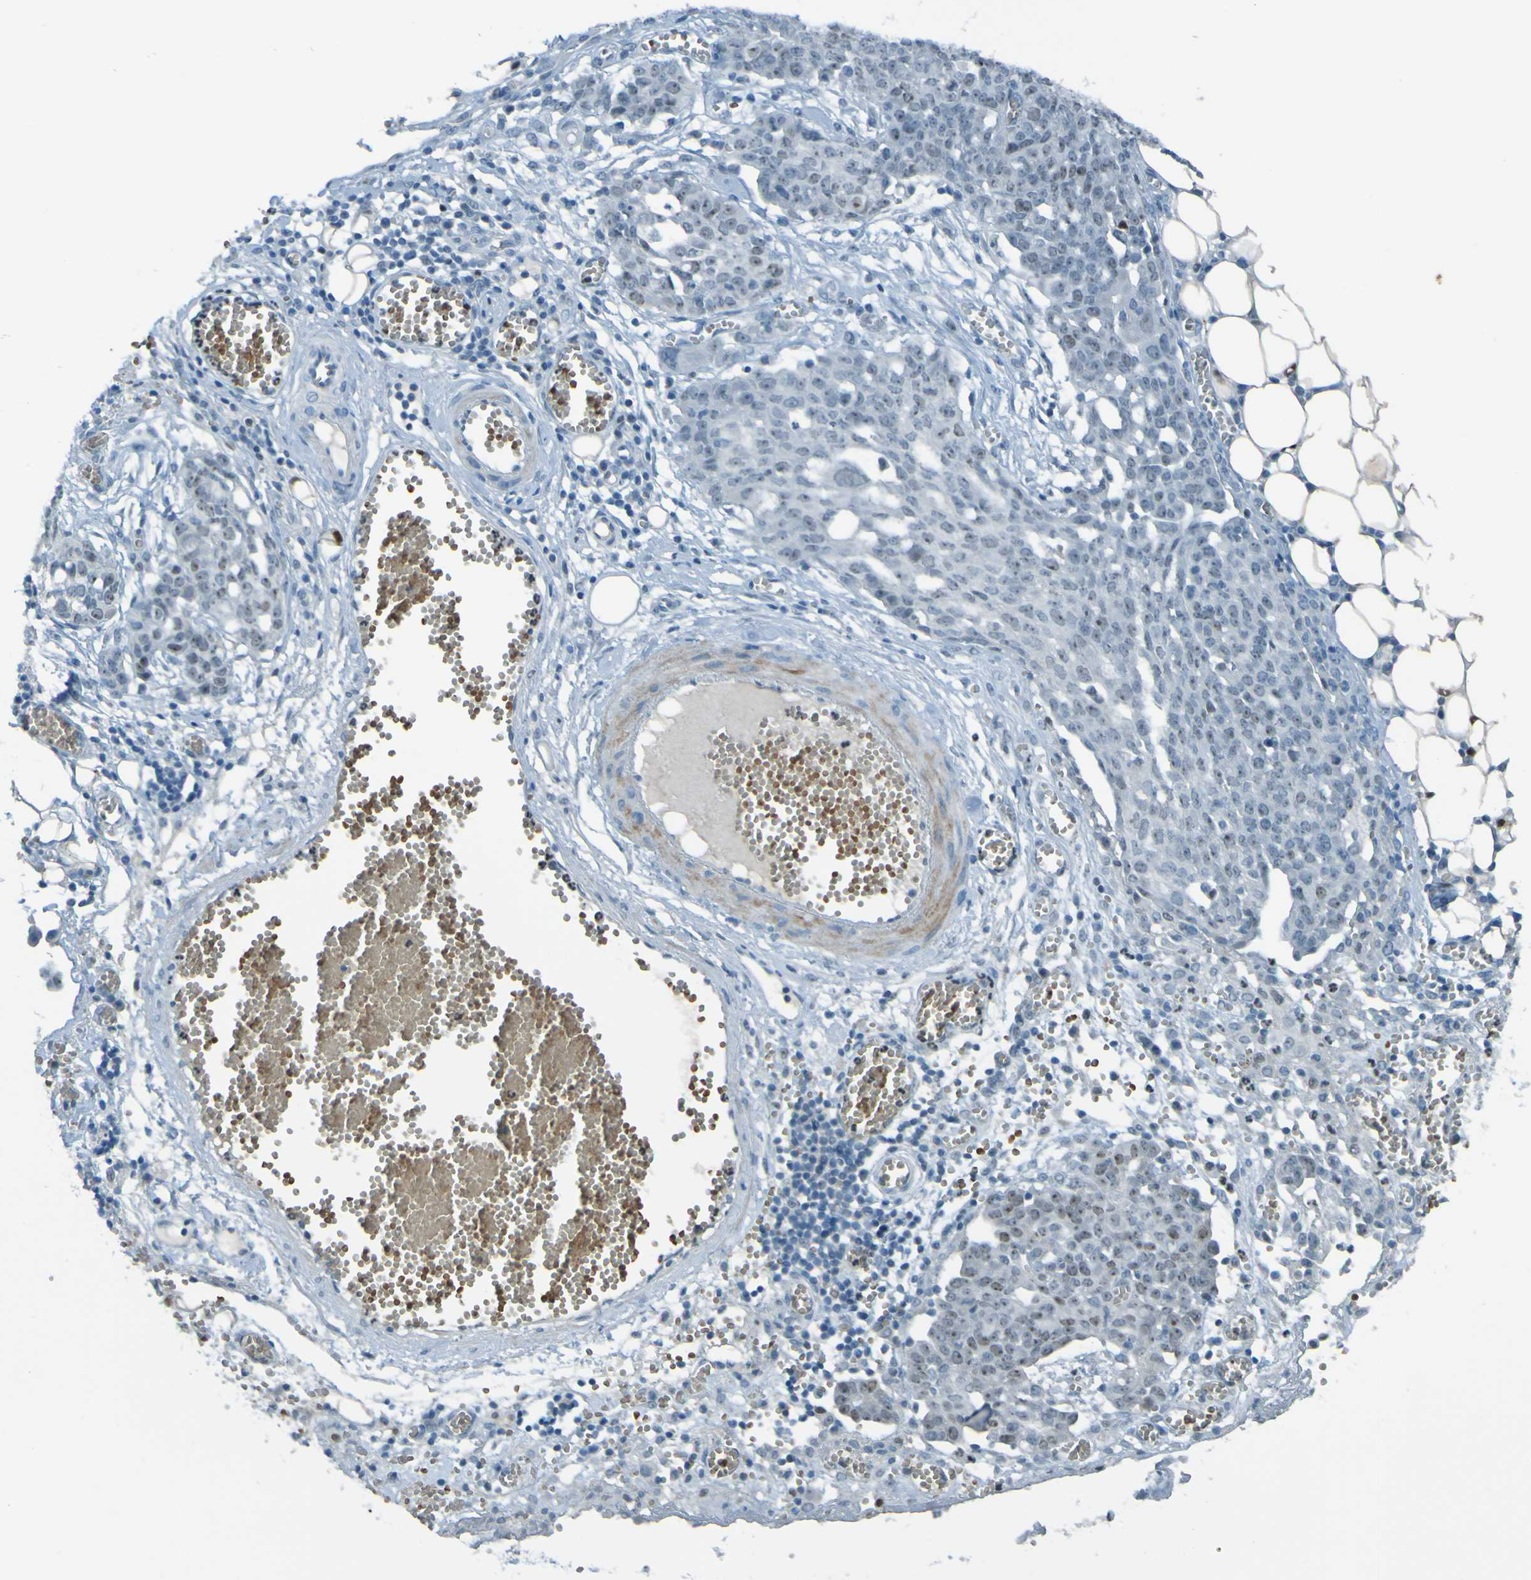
{"staining": {"intensity": "negative", "quantity": "none", "location": "none"}, "tissue": "ovarian cancer", "cell_type": "Tumor cells", "image_type": "cancer", "snomed": [{"axis": "morphology", "description": "Cystadenocarcinoma, serous, NOS"}, {"axis": "topography", "description": "Soft tissue"}, {"axis": "topography", "description": "Ovary"}], "caption": "Immunohistochemical staining of ovarian cancer shows no significant staining in tumor cells.", "gene": "USP36", "patient": {"sex": "female", "age": 57}}